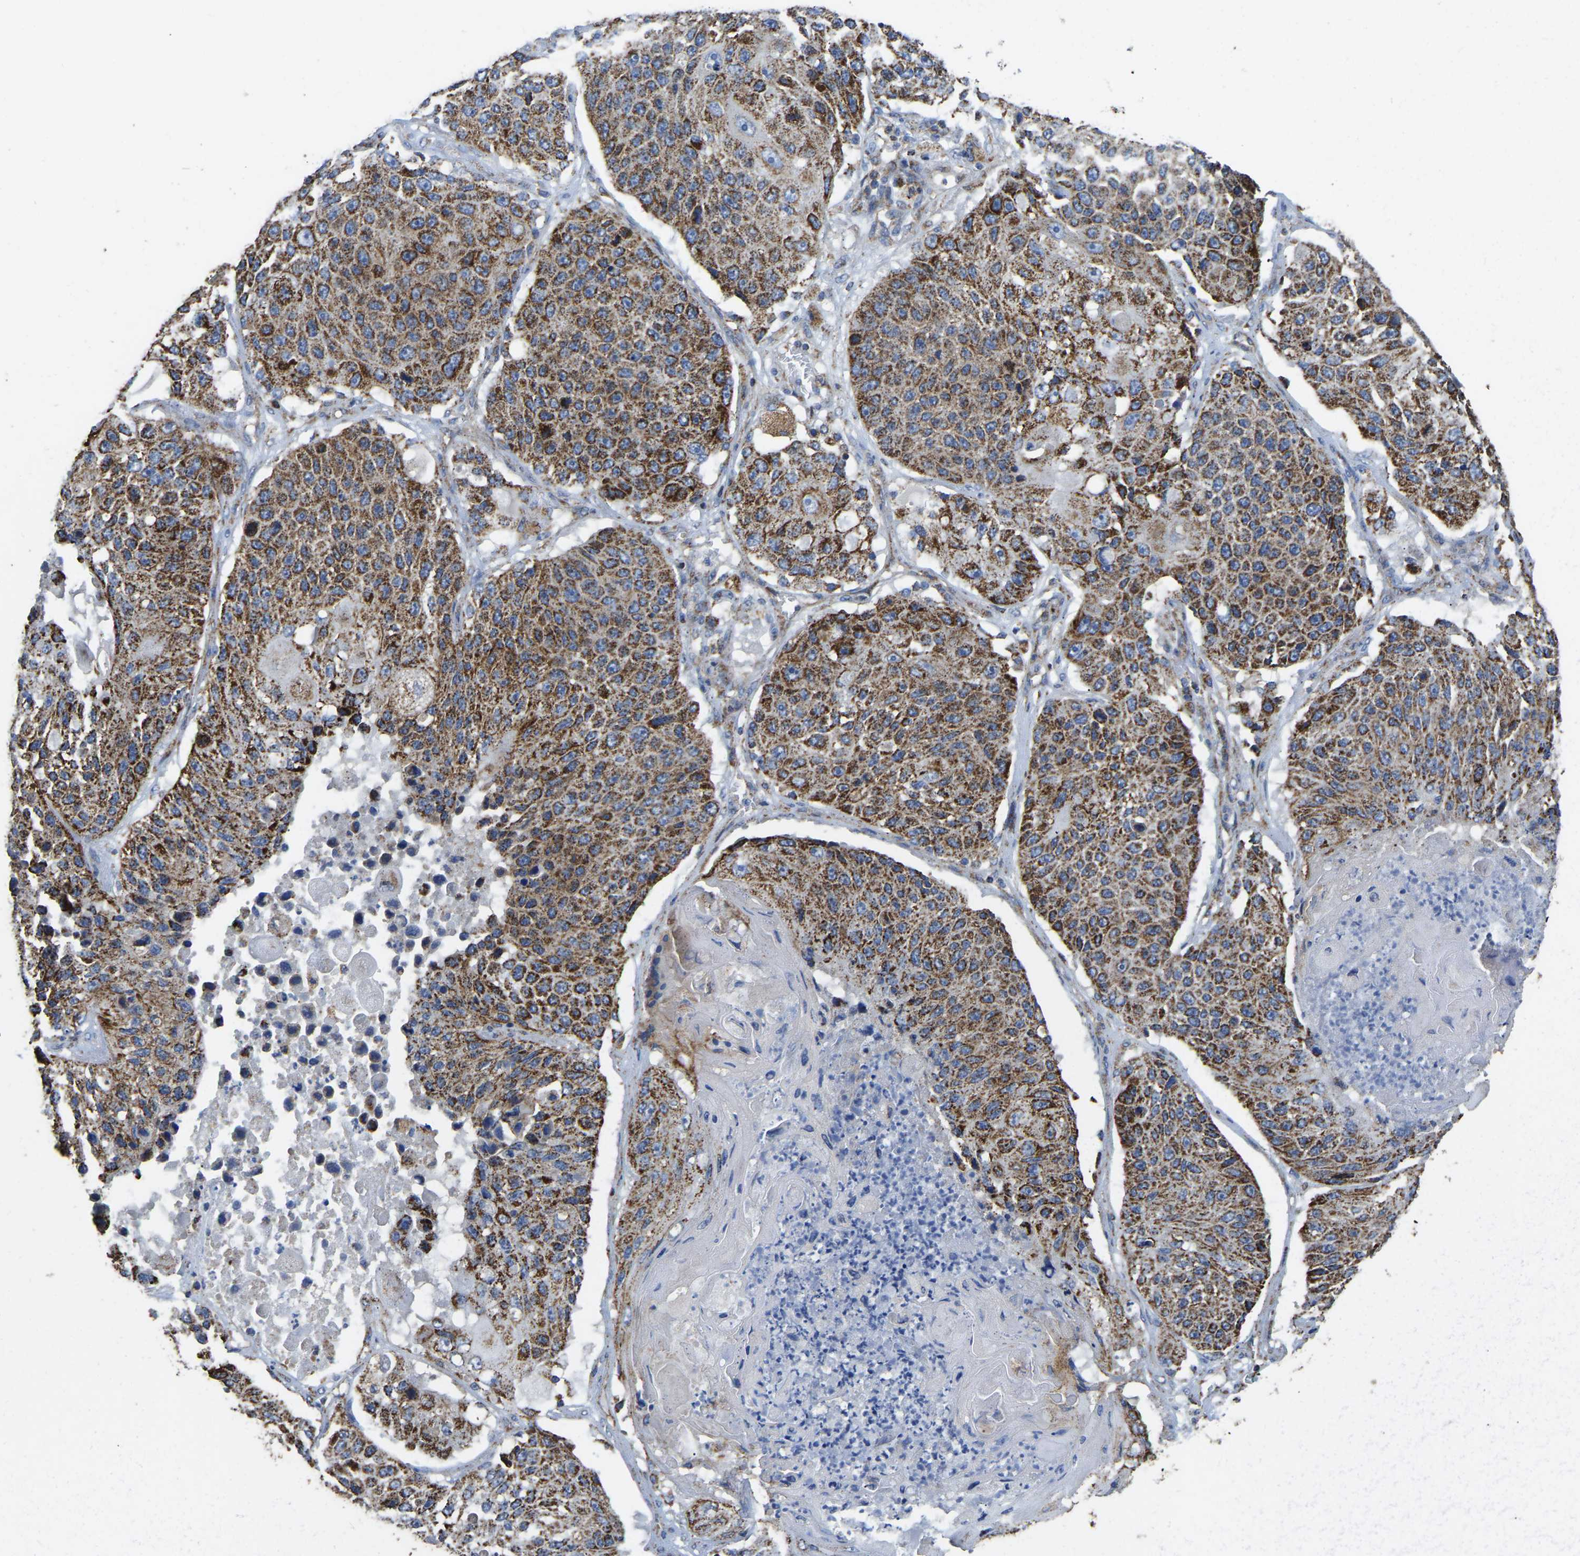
{"staining": {"intensity": "strong", "quantity": ">75%", "location": "cytoplasmic/membranous"}, "tissue": "lung cancer", "cell_type": "Tumor cells", "image_type": "cancer", "snomed": [{"axis": "morphology", "description": "Squamous cell carcinoma, NOS"}, {"axis": "topography", "description": "Lung"}], "caption": "Human squamous cell carcinoma (lung) stained with a protein marker demonstrates strong staining in tumor cells.", "gene": "ETFA", "patient": {"sex": "male", "age": 61}}